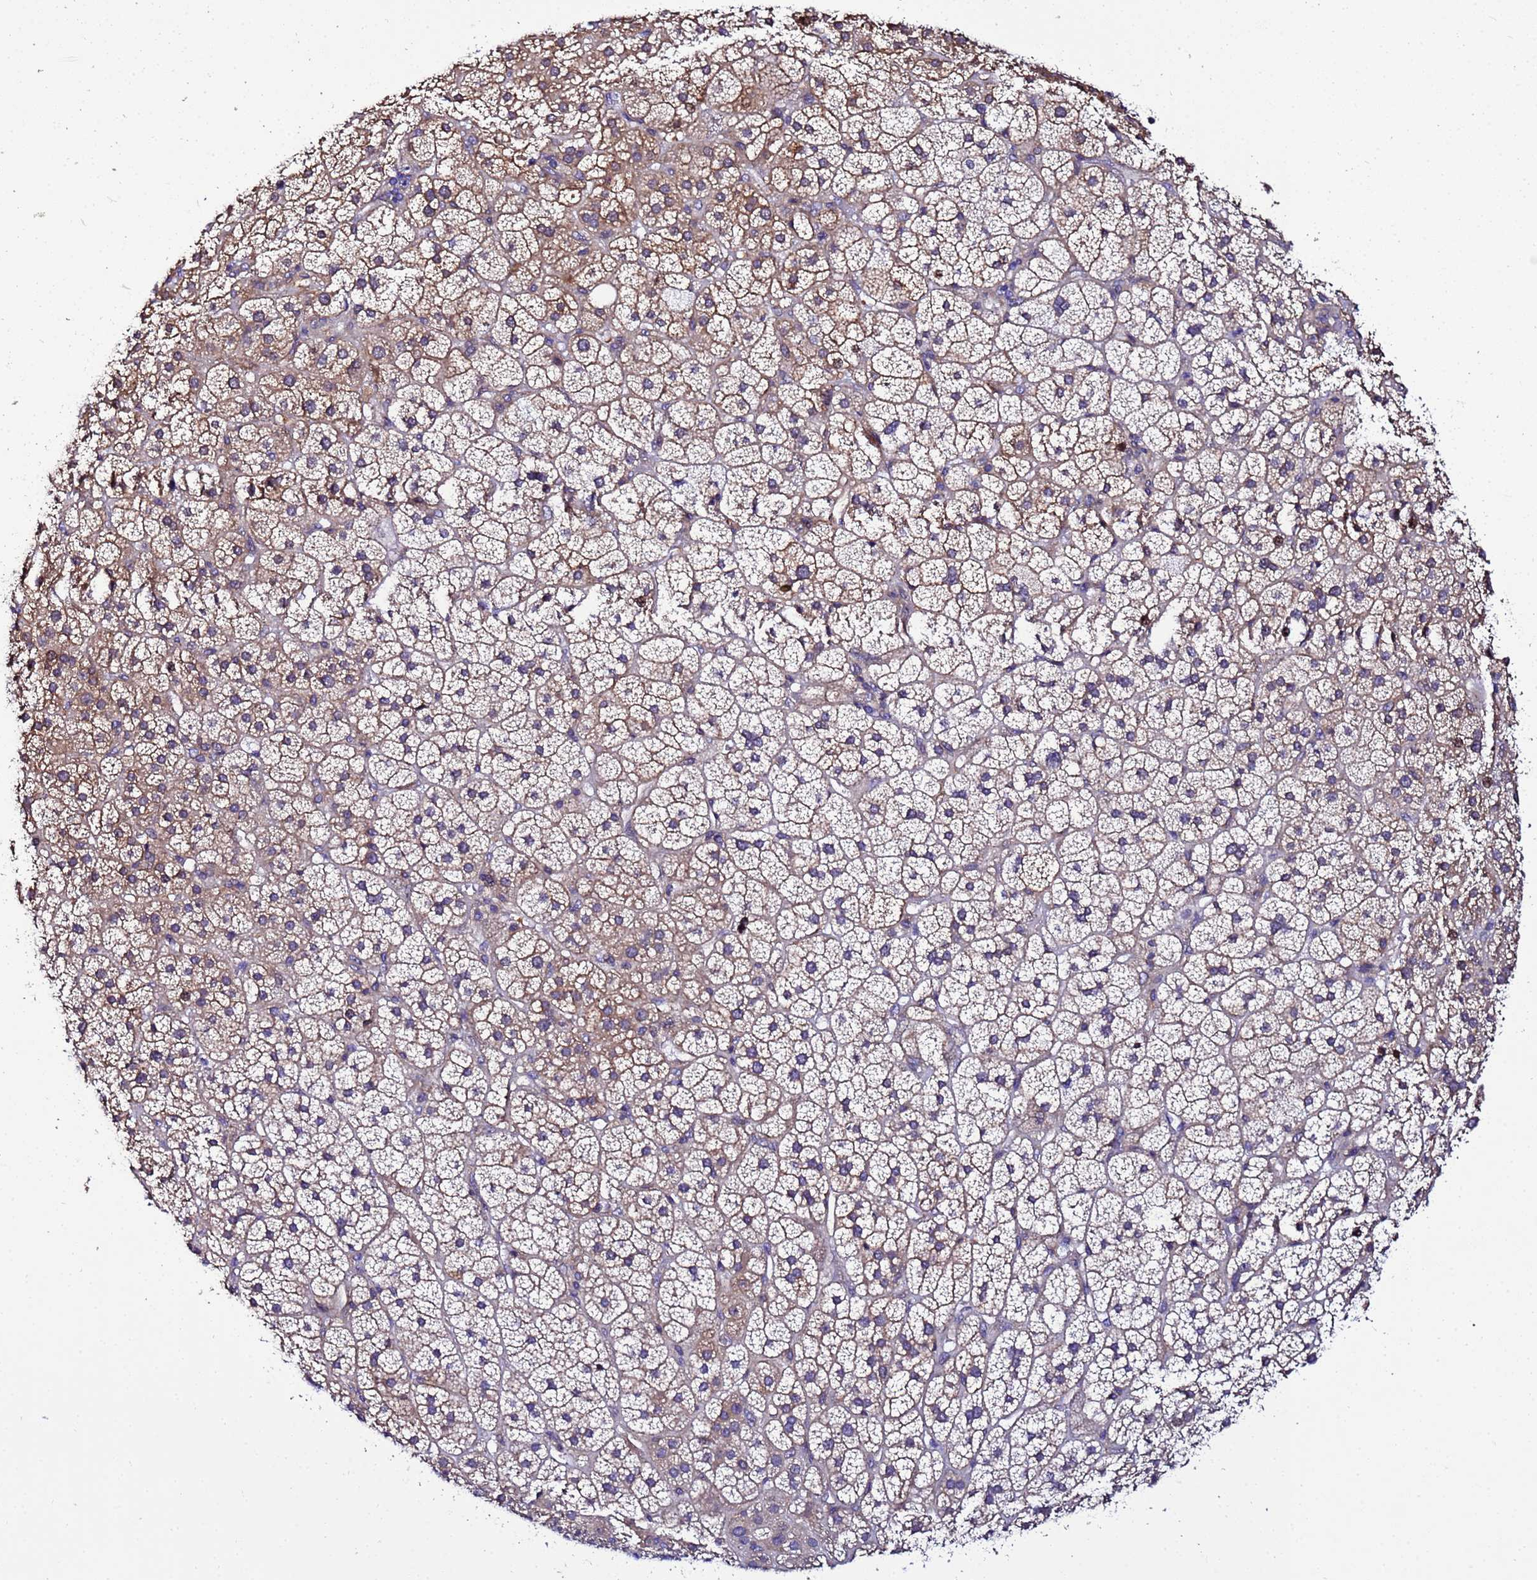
{"staining": {"intensity": "moderate", "quantity": "<25%", "location": "cytoplasmic/membranous"}, "tissue": "adrenal gland", "cell_type": "Glandular cells", "image_type": "normal", "snomed": [{"axis": "morphology", "description": "Normal tissue, NOS"}, {"axis": "topography", "description": "Adrenal gland"}], "caption": "A histopathology image of adrenal gland stained for a protein displays moderate cytoplasmic/membranous brown staining in glandular cells.", "gene": "JRKL", "patient": {"sex": "female", "age": 70}}